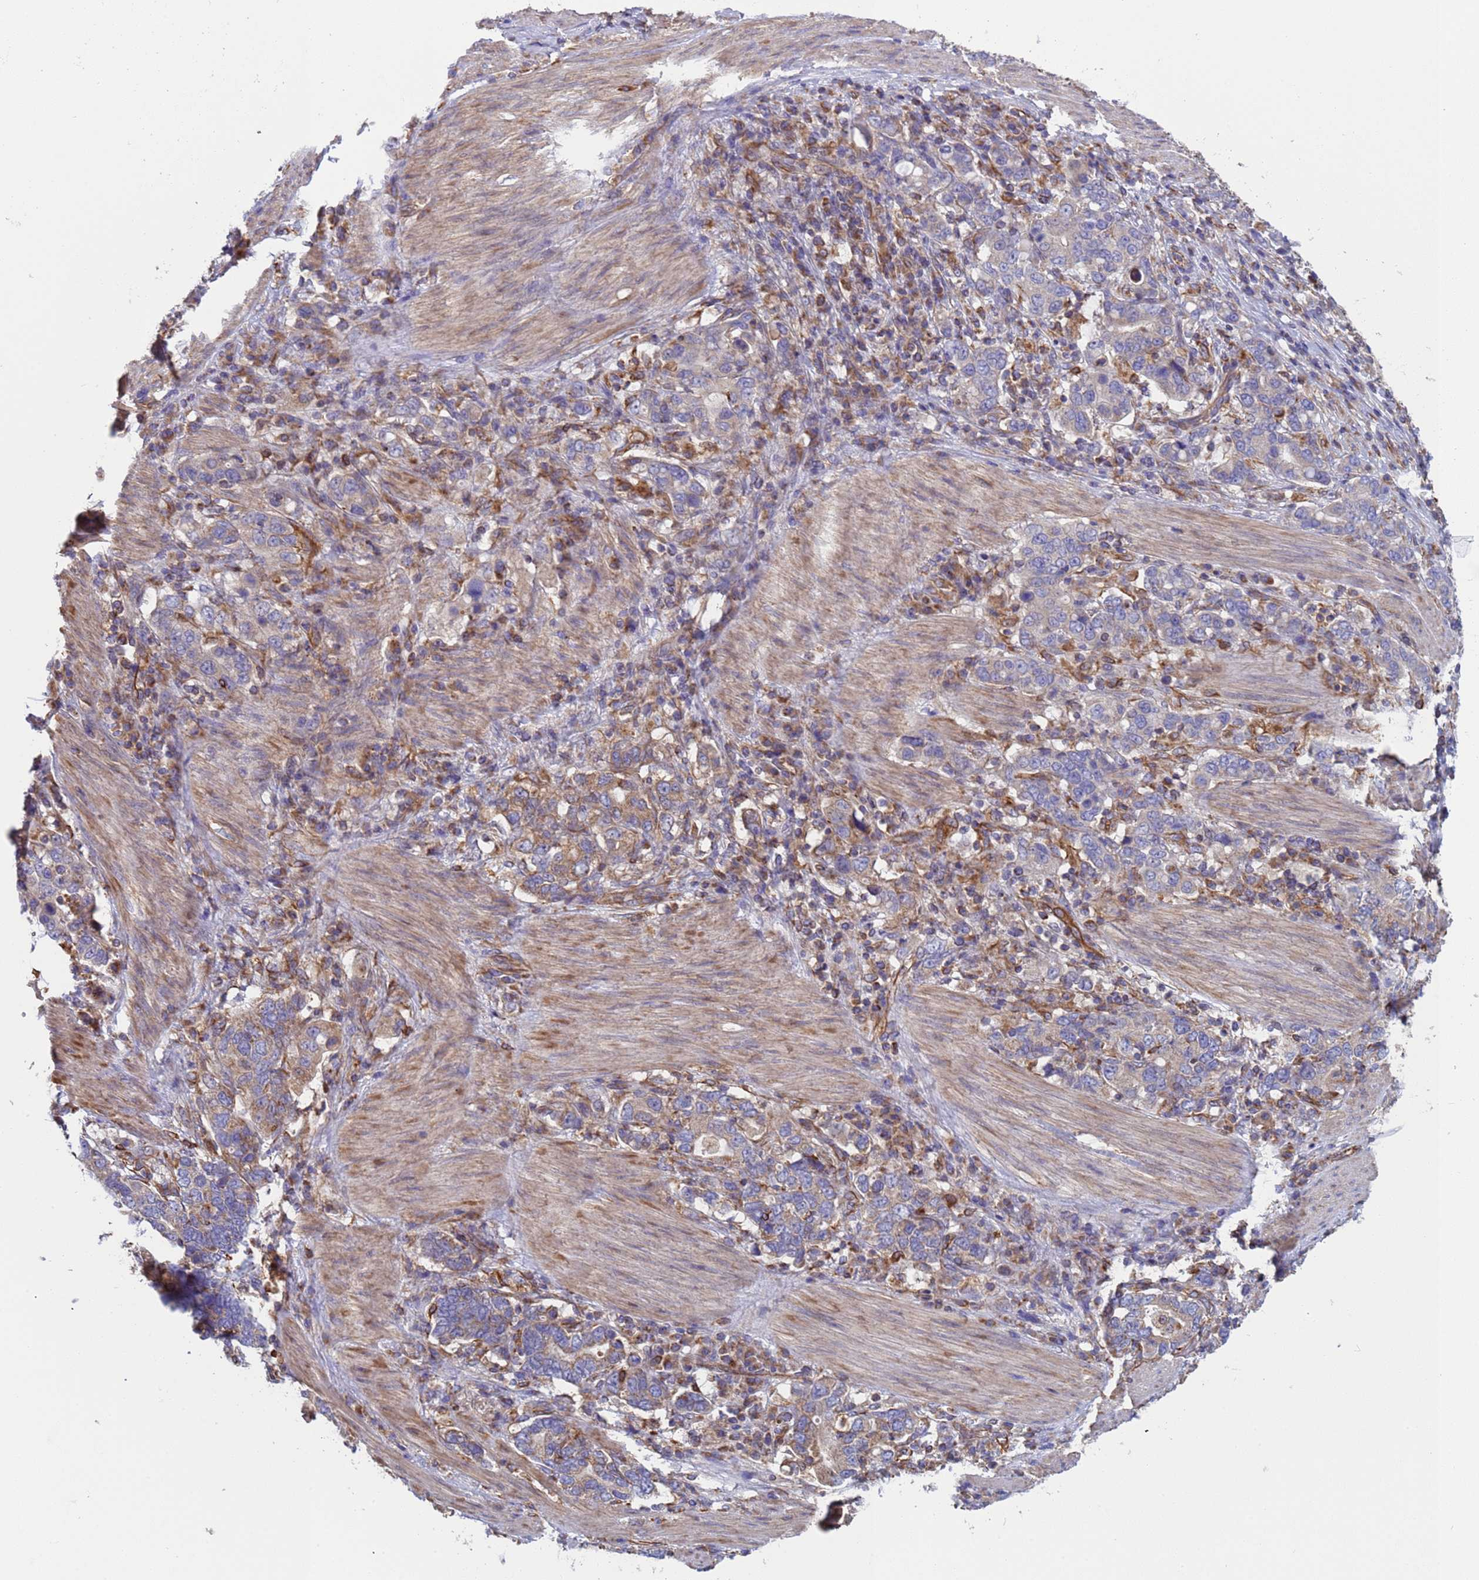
{"staining": {"intensity": "weak", "quantity": "25%-75%", "location": "cytoplasmic/membranous"}, "tissue": "stomach cancer", "cell_type": "Tumor cells", "image_type": "cancer", "snomed": [{"axis": "morphology", "description": "Adenocarcinoma, NOS"}, {"axis": "topography", "description": "Stomach, upper"}, {"axis": "topography", "description": "Stomach"}], "caption": "Tumor cells reveal low levels of weak cytoplasmic/membranous staining in approximately 25%-75% of cells in human stomach cancer (adenocarcinoma).", "gene": "NUDT12", "patient": {"sex": "male", "age": 62}}